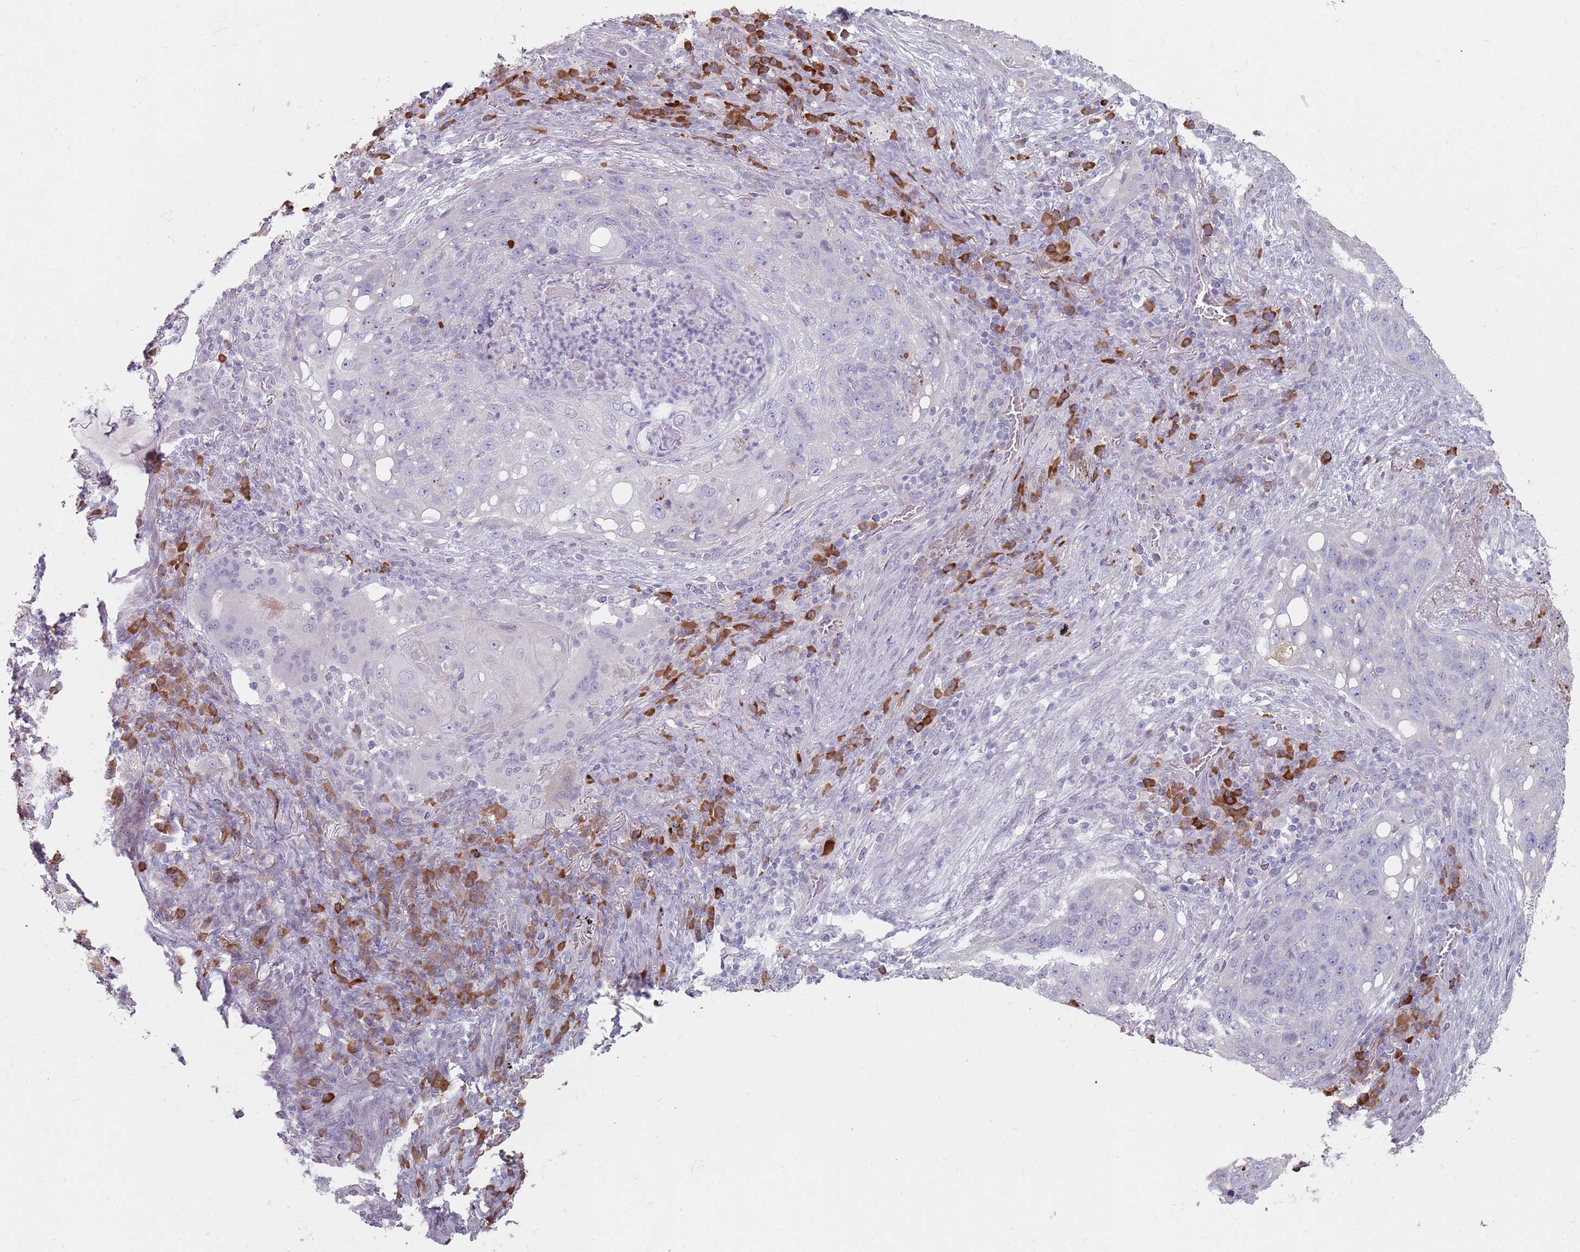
{"staining": {"intensity": "negative", "quantity": "none", "location": "none"}, "tissue": "lung cancer", "cell_type": "Tumor cells", "image_type": "cancer", "snomed": [{"axis": "morphology", "description": "Squamous cell carcinoma, NOS"}, {"axis": "topography", "description": "Lung"}], "caption": "Immunohistochemical staining of lung cancer (squamous cell carcinoma) displays no significant expression in tumor cells.", "gene": "DXO", "patient": {"sex": "female", "age": 63}}